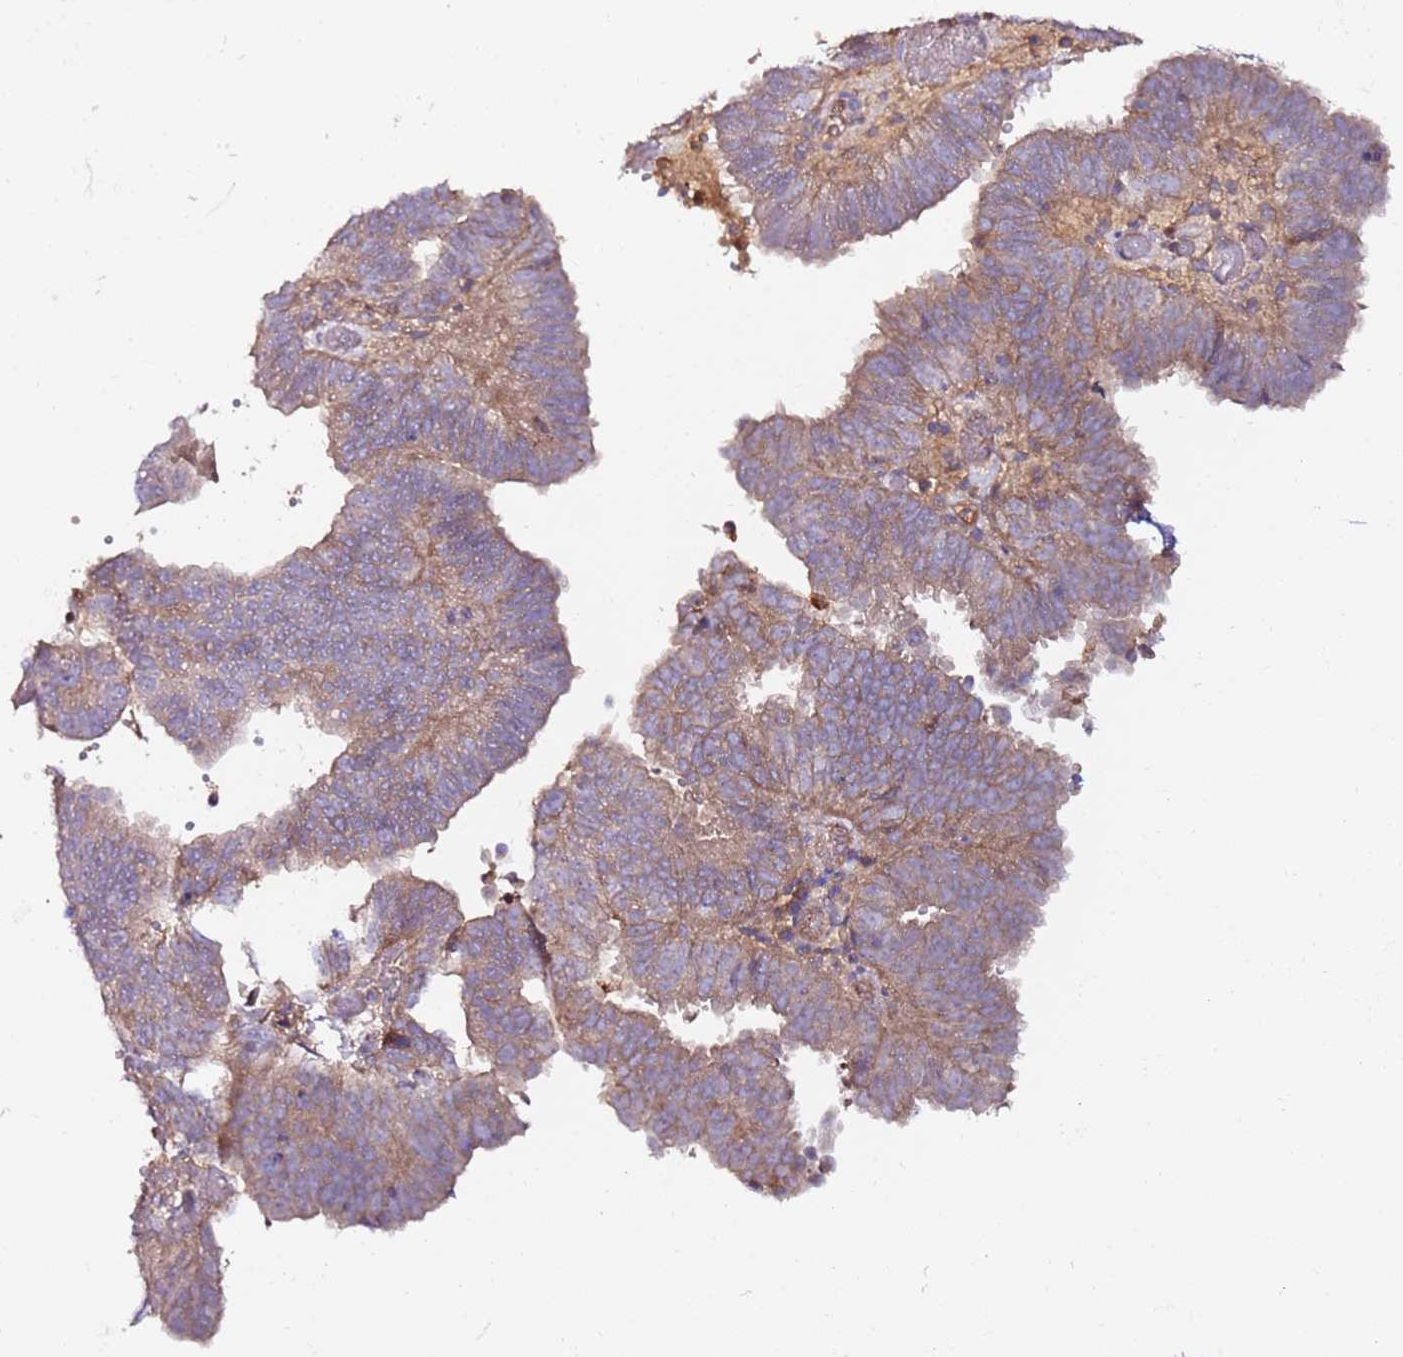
{"staining": {"intensity": "moderate", "quantity": ">75%", "location": "cytoplasmic/membranous"}, "tissue": "endometrial cancer", "cell_type": "Tumor cells", "image_type": "cancer", "snomed": [{"axis": "morphology", "description": "Adenocarcinoma, NOS"}, {"axis": "topography", "description": "Uterus"}], "caption": "Moderate cytoplasmic/membranous positivity is identified in about >75% of tumor cells in endometrial cancer.", "gene": "FLVCR1", "patient": {"sex": "female", "age": 77}}